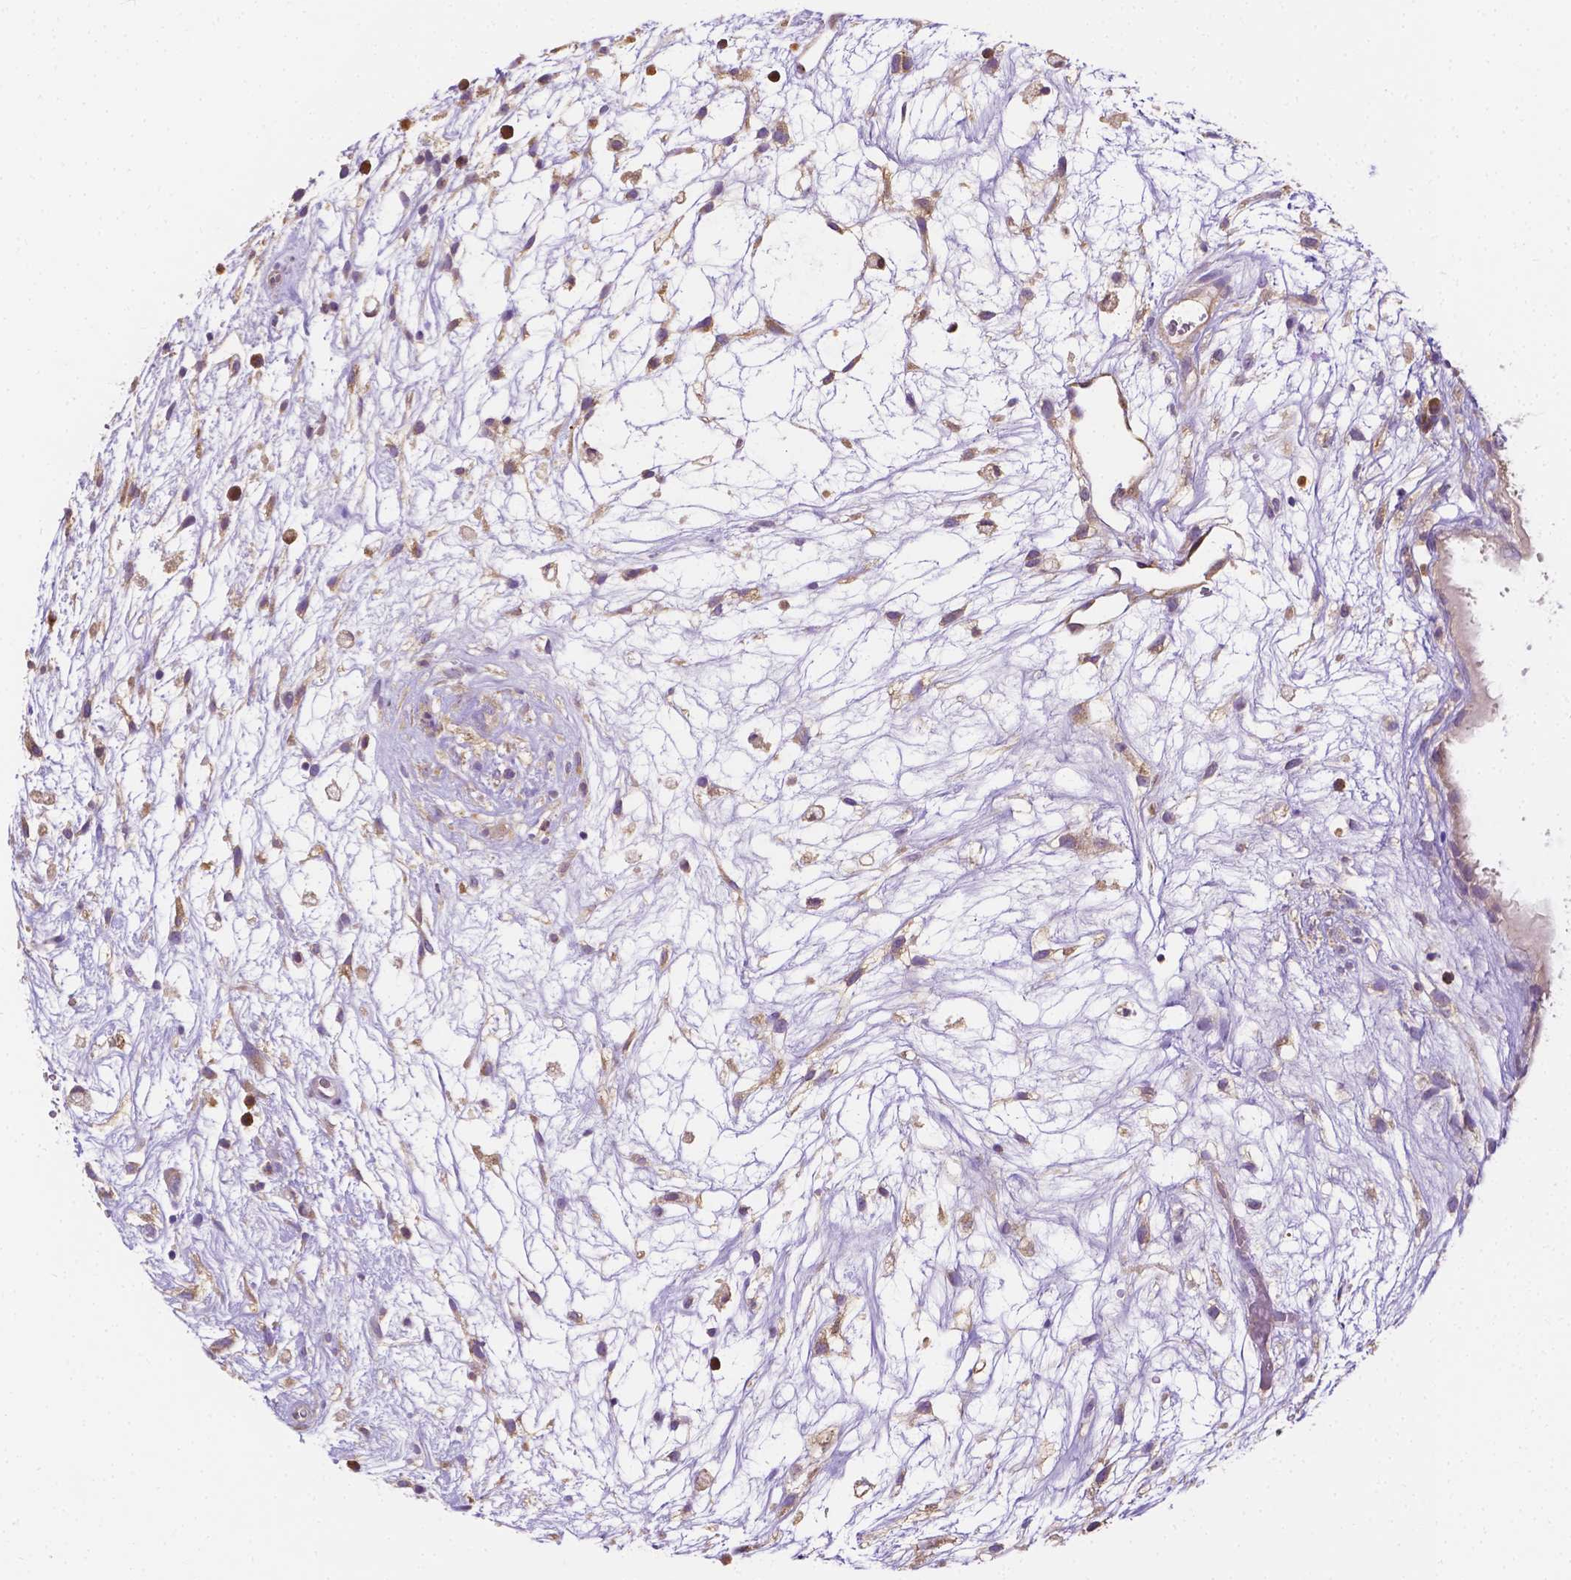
{"staining": {"intensity": "weak", "quantity": ">75%", "location": "cytoplasmic/membranous"}, "tissue": "testis cancer", "cell_type": "Tumor cells", "image_type": "cancer", "snomed": [{"axis": "morphology", "description": "Normal tissue, NOS"}, {"axis": "morphology", "description": "Carcinoma, Embryonal, NOS"}, {"axis": "topography", "description": "Testis"}], "caption": "An IHC photomicrograph of neoplastic tissue is shown. Protein staining in brown shows weak cytoplasmic/membranous positivity in testis cancer within tumor cells.", "gene": "ZNRD2", "patient": {"sex": "male", "age": 32}}